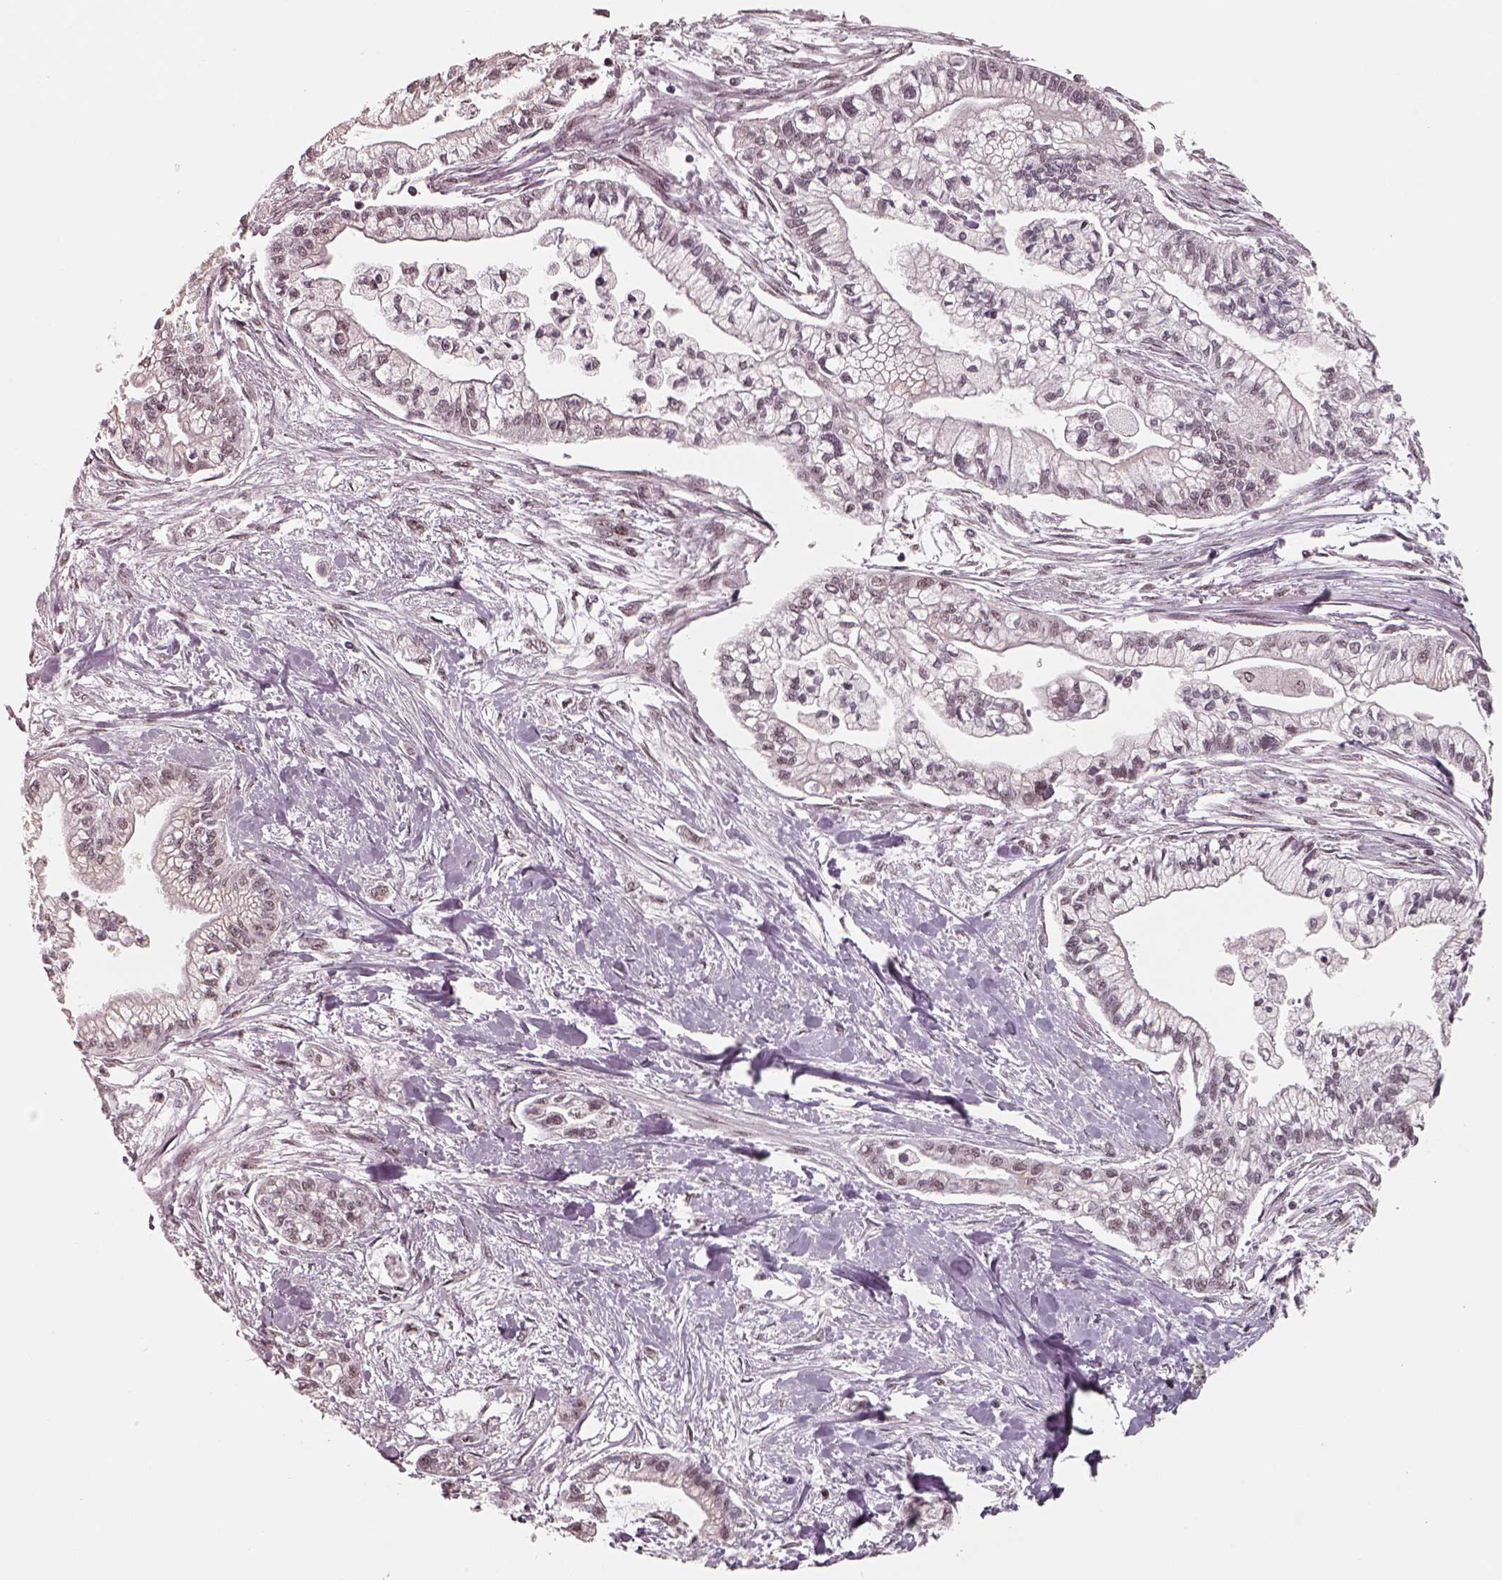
{"staining": {"intensity": "weak", "quantity": "25%-75%", "location": "nuclear"}, "tissue": "pancreatic cancer", "cell_type": "Tumor cells", "image_type": "cancer", "snomed": [{"axis": "morphology", "description": "Adenocarcinoma, NOS"}, {"axis": "topography", "description": "Pancreas"}], "caption": "Immunohistochemistry image of human adenocarcinoma (pancreatic) stained for a protein (brown), which reveals low levels of weak nuclear expression in about 25%-75% of tumor cells.", "gene": "ATXN7L3", "patient": {"sex": "male", "age": 54}}